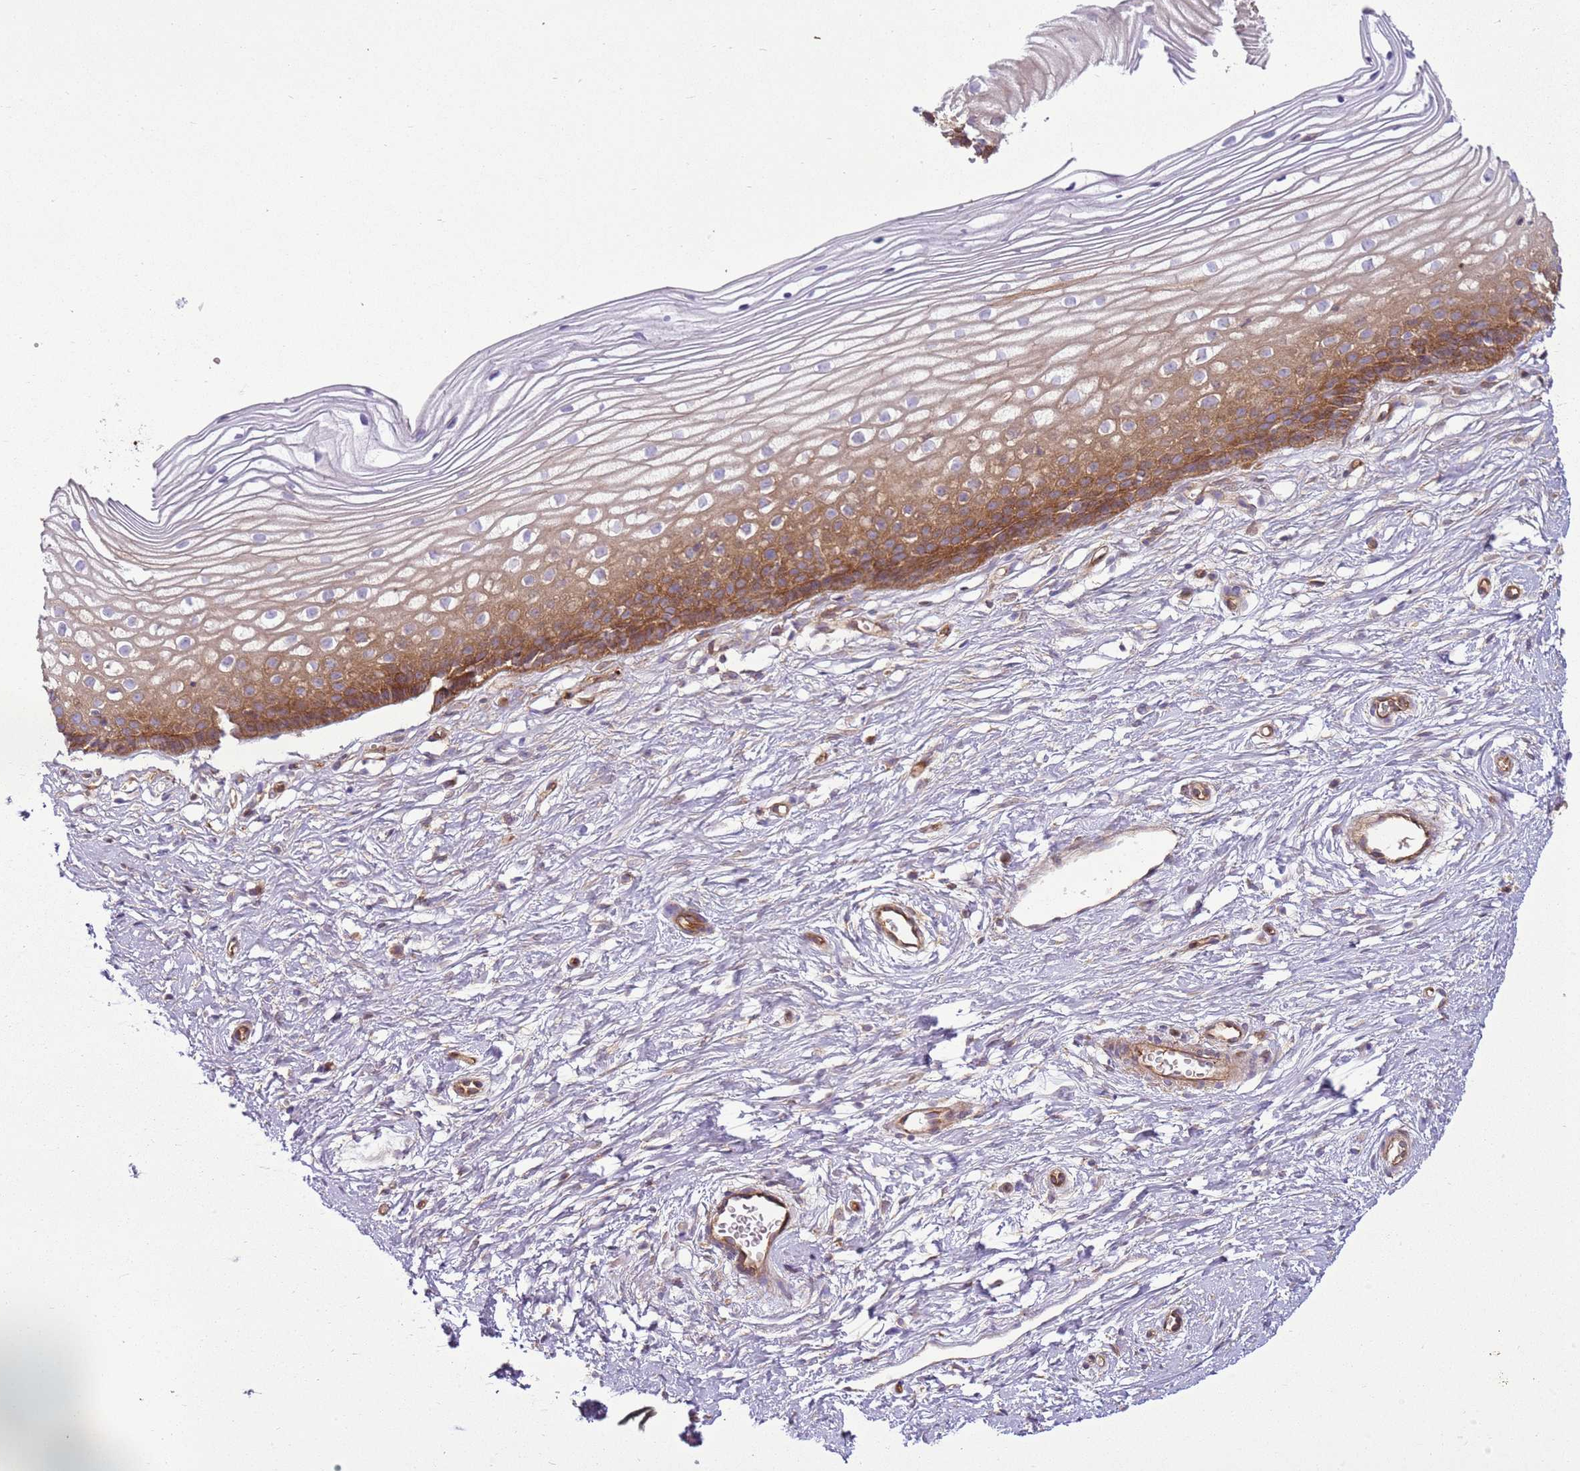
{"staining": {"intensity": "moderate", "quantity": "25%-75%", "location": "cytoplasmic/membranous"}, "tissue": "cervix", "cell_type": "Glandular cells", "image_type": "normal", "snomed": [{"axis": "morphology", "description": "Normal tissue, NOS"}, {"axis": "topography", "description": "Cervix"}], "caption": "High-power microscopy captured an immunohistochemistry (IHC) photomicrograph of normal cervix, revealing moderate cytoplasmic/membranous staining in approximately 25%-75% of glandular cells. (DAB = brown stain, brightfield microscopy at high magnification).", "gene": "SNX21", "patient": {"sex": "female", "age": 40}}